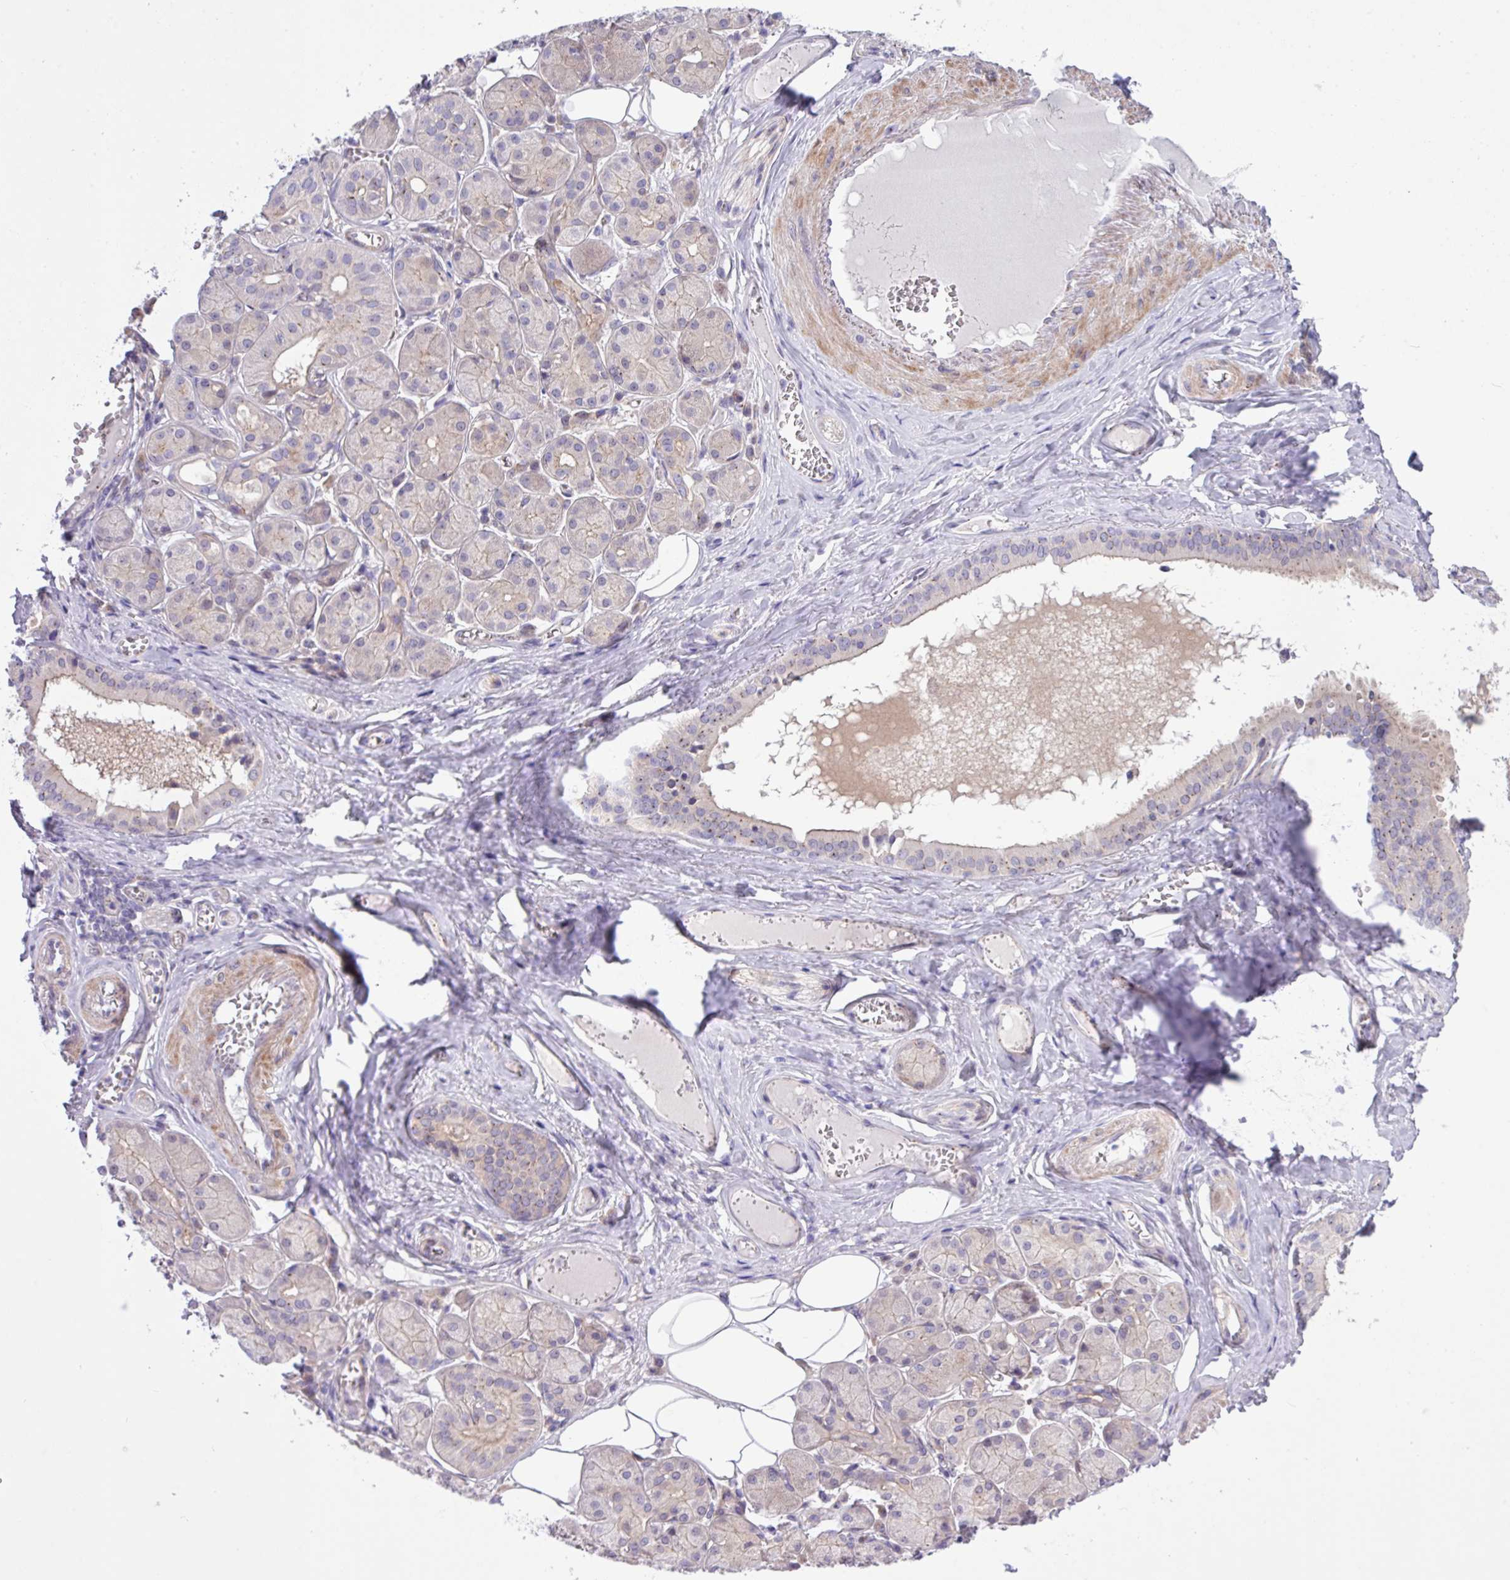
{"staining": {"intensity": "weak", "quantity": "25%-75%", "location": "cytoplasmic/membranous"}, "tissue": "salivary gland", "cell_type": "Glandular cells", "image_type": "normal", "snomed": [{"axis": "morphology", "description": "Squamous cell carcinoma, NOS"}, {"axis": "topography", "description": "Skin"}, {"axis": "topography", "description": "Head-Neck"}], "caption": "Immunohistochemistry (IHC) of normal human salivary gland demonstrates low levels of weak cytoplasmic/membranous expression in approximately 25%-75% of glandular cells. Using DAB (3,3'-diaminobenzidine) (brown) and hematoxylin (blue) stains, captured at high magnification using brightfield microscopy.", "gene": "SPINK8", "patient": {"sex": "male", "age": 80}}